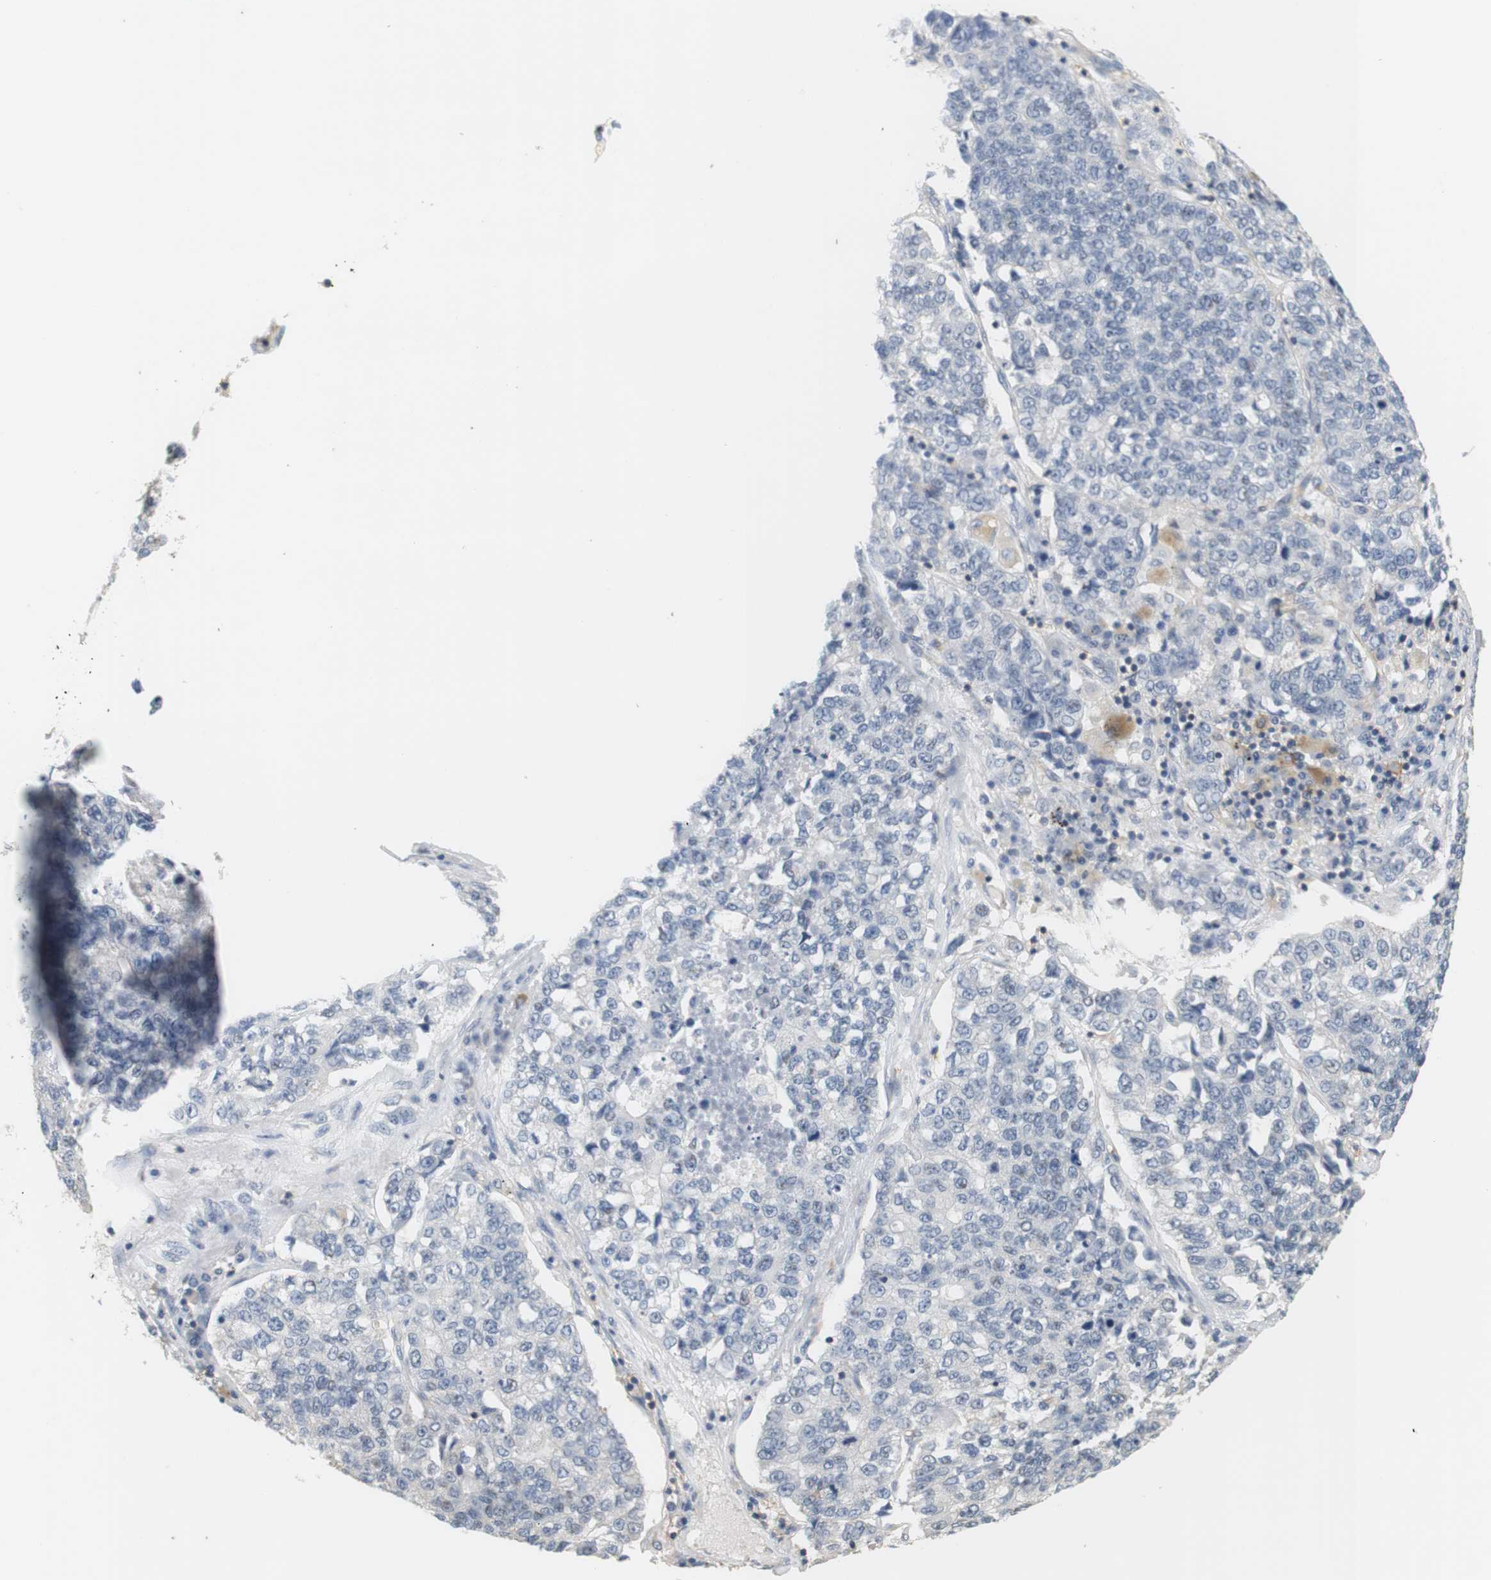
{"staining": {"intensity": "negative", "quantity": "none", "location": "none"}, "tissue": "lung cancer", "cell_type": "Tumor cells", "image_type": "cancer", "snomed": [{"axis": "morphology", "description": "Adenocarcinoma, NOS"}, {"axis": "topography", "description": "Lung"}], "caption": "Lung adenocarcinoma stained for a protein using IHC shows no positivity tumor cells.", "gene": "OSR1", "patient": {"sex": "male", "age": 49}}